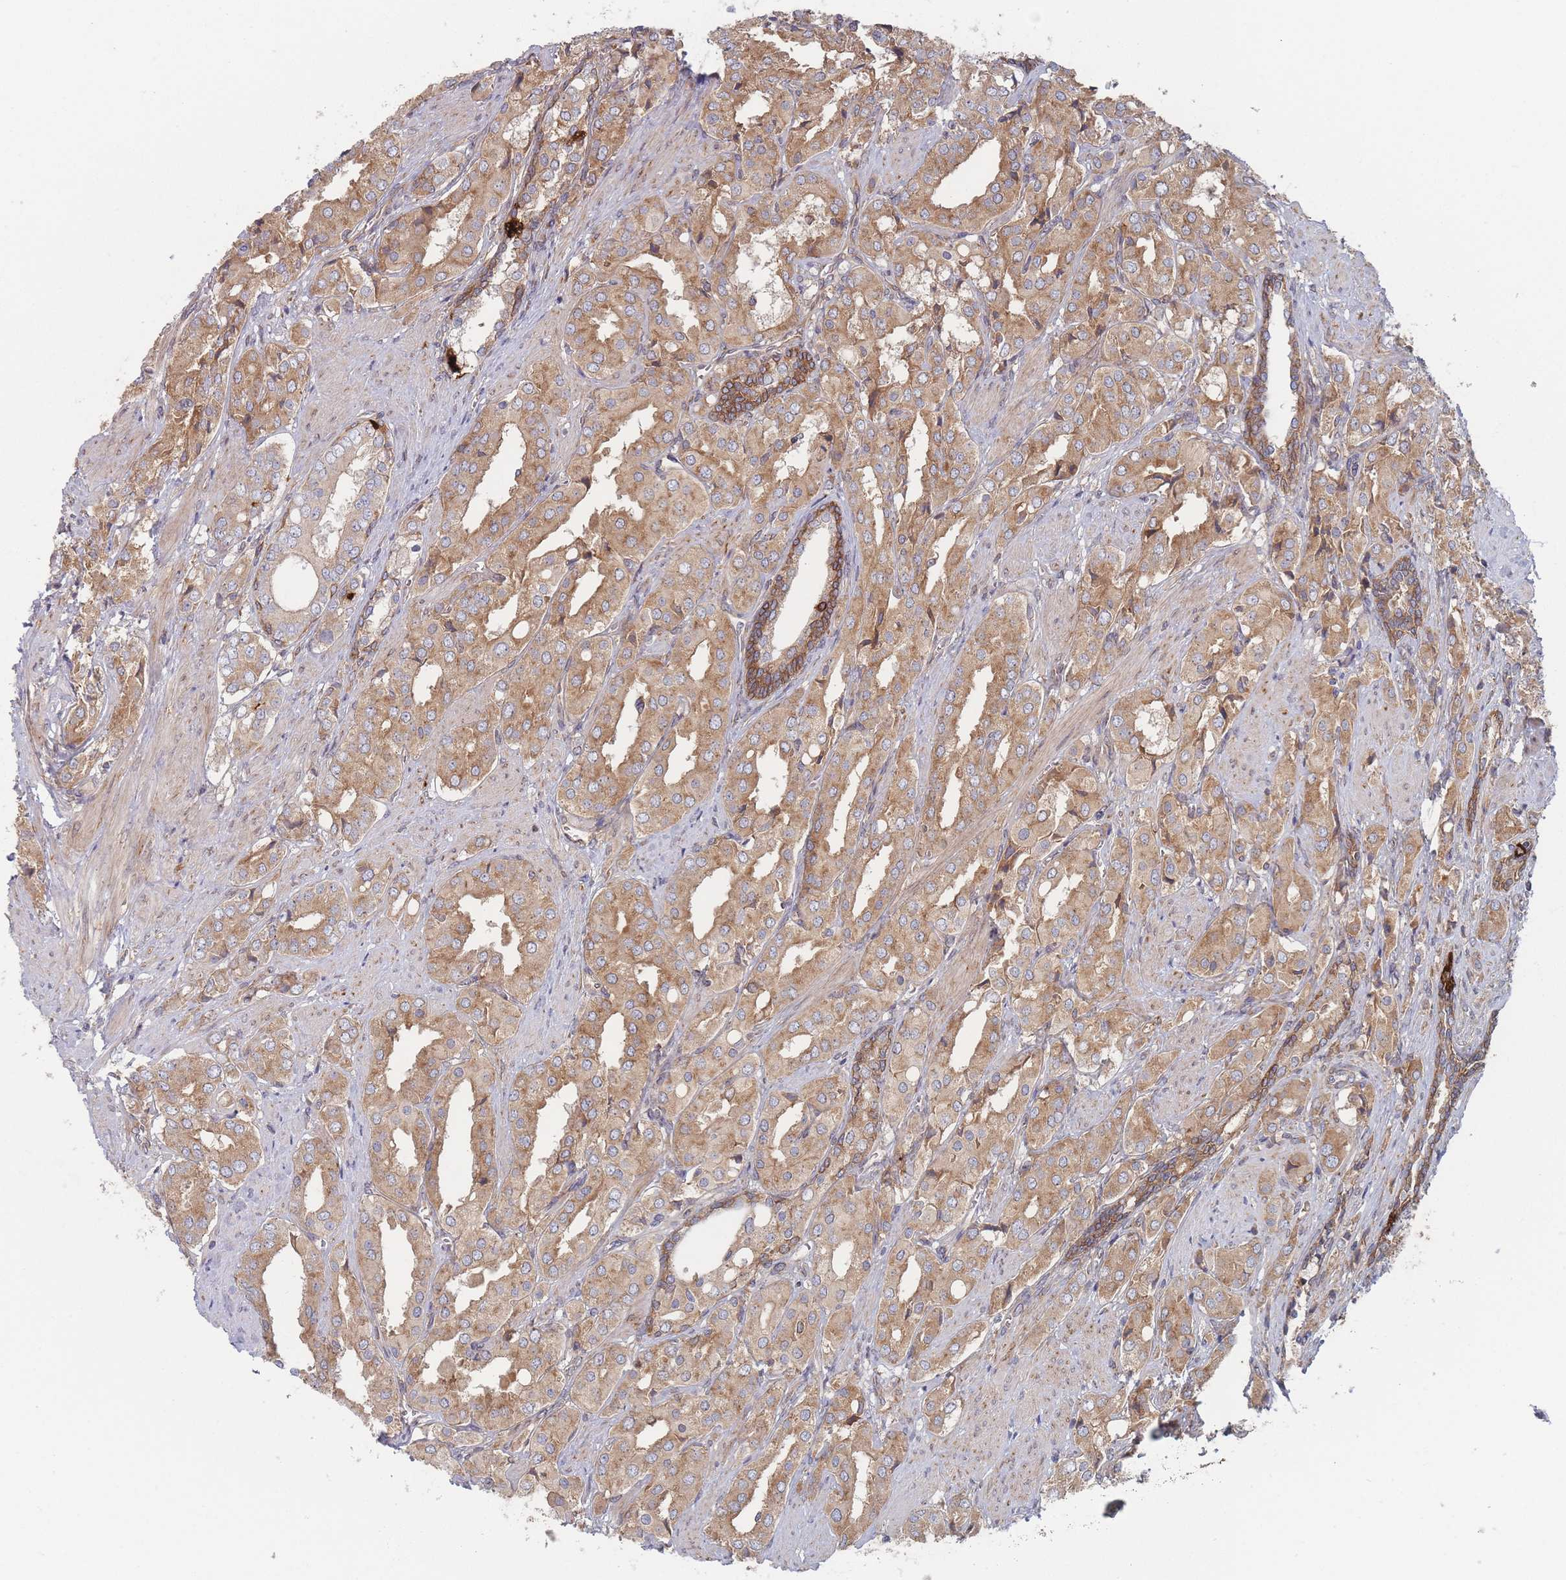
{"staining": {"intensity": "moderate", "quantity": ">75%", "location": "cytoplasmic/membranous"}, "tissue": "prostate cancer", "cell_type": "Tumor cells", "image_type": "cancer", "snomed": [{"axis": "morphology", "description": "Adenocarcinoma, High grade"}, {"axis": "topography", "description": "Prostate"}], "caption": "Prostate adenocarcinoma (high-grade) tissue reveals moderate cytoplasmic/membranous expression in about >75% of tumor cells, visualized by immunohistochemistry. Using DAB (brown) and hematoxylin (blue) stains, captured at high magnification using brightfield microscopy.", "gene": "KDSR", "patient": {"sex": "male", "age": 71}}